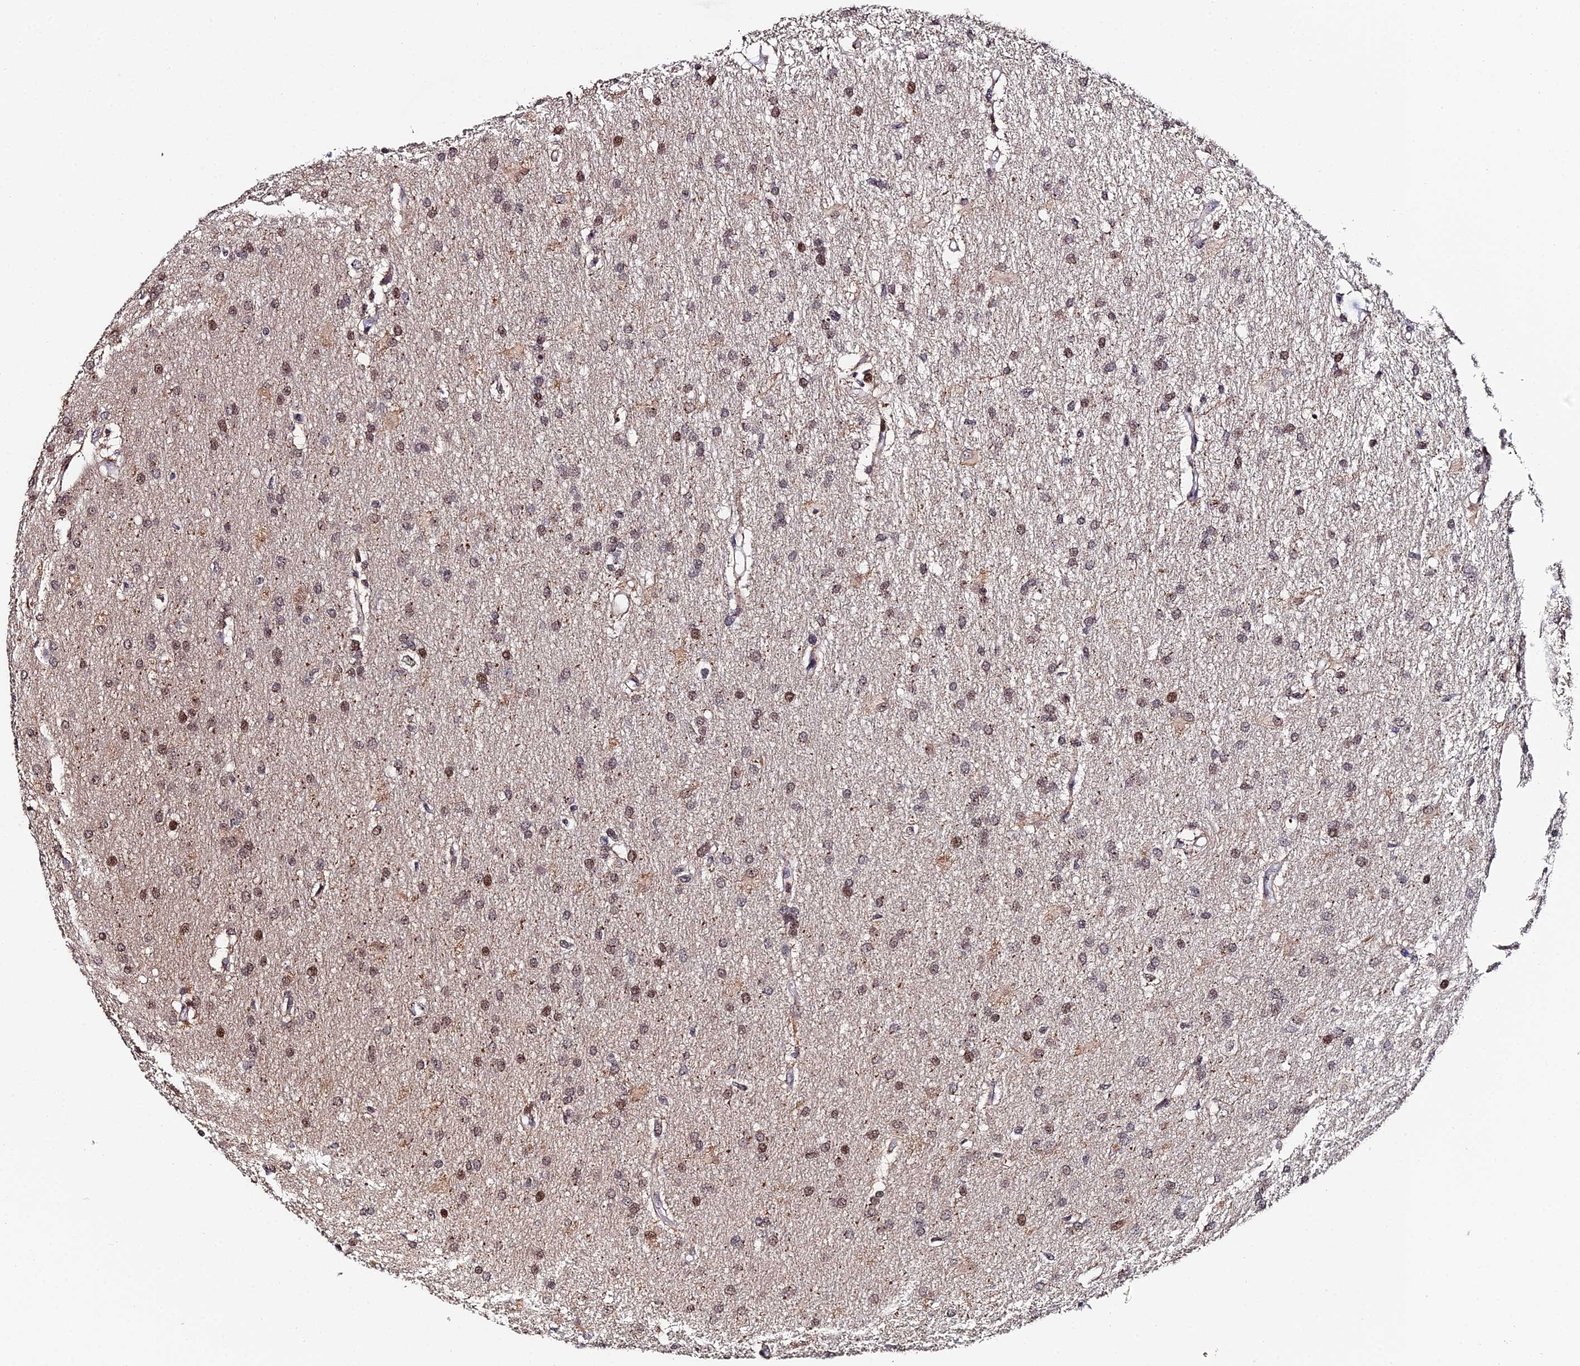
{"staining": {"intensity": "moderate", "quantity": ">75%", "location": "nuclear"}, "tissue": "glioma", "cell_type": "Tumor cells", "image_type": "cancer", "snomed": [{"axis": "morphology", "description": "Glioma, malignant, High grade"}, {"axis": "topography", "description": "Brain"}], "caption": "Malignant glioma (high-grade) stained with DAB (3,3'-diaminobenzidine) IHC displays medium levels of moderate nuclear staining in about >75% of tumor cells.", "gene": "TIFA", "patient": {"sex": "male", "age": 77}}